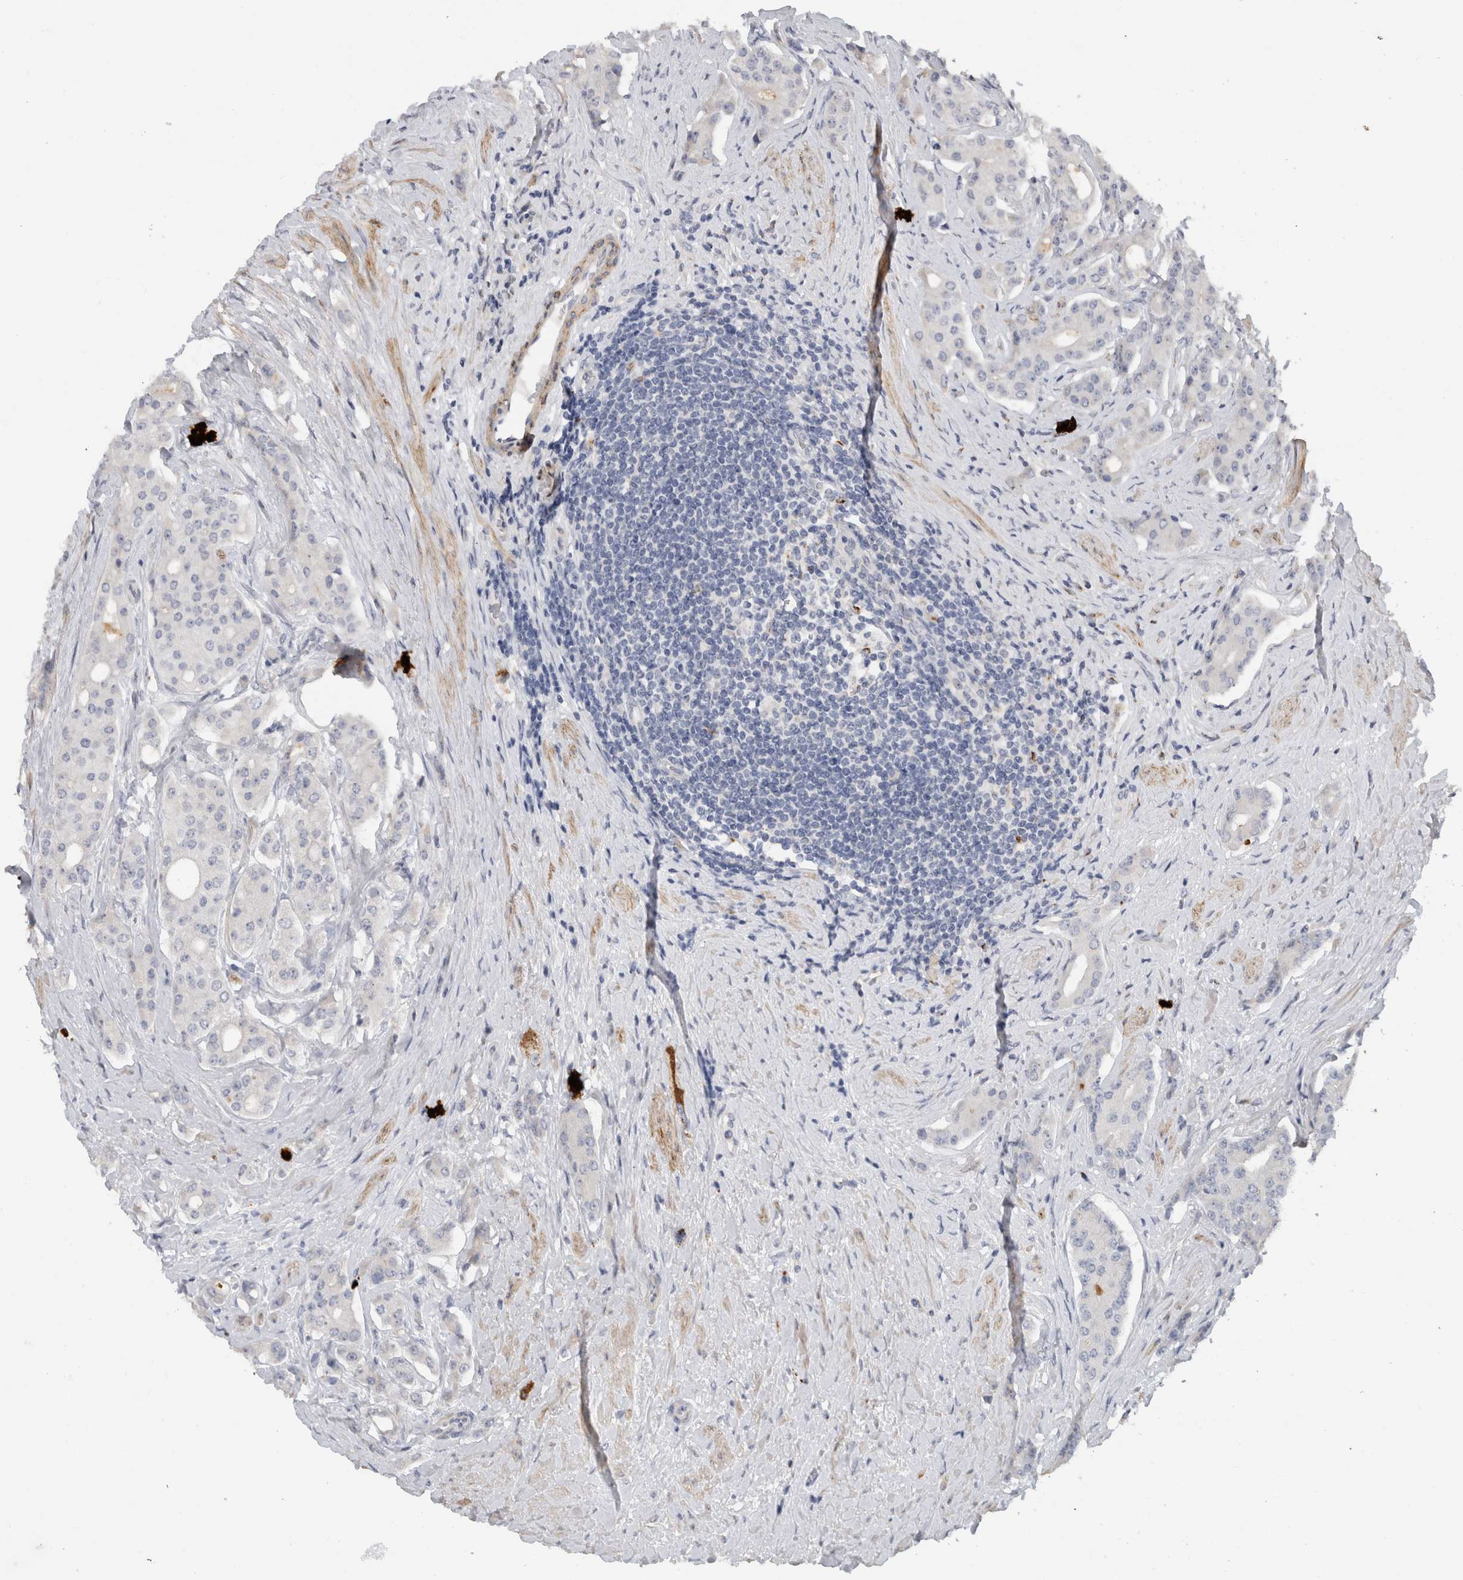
{"staining": {"intensity": "negative", "quantity": "none", "location": "none"}, "tissue": "prostate cancer", "cell_type": "Tumor cells", "image_type": "cancer", "snomed": [{"axis": "morphology", "description": "Adenocarcinoma, High grade"}, {"axis": "topography", "description": "Prostate"}], "caption": "This is a photomicrograph of IHC staining of prostate cancer (adenocarcinoma (high-grade)), which shows no positivity in tumor cells.", "gene": "MGAT1", "patient": {"sex": "male", "age": 71}}